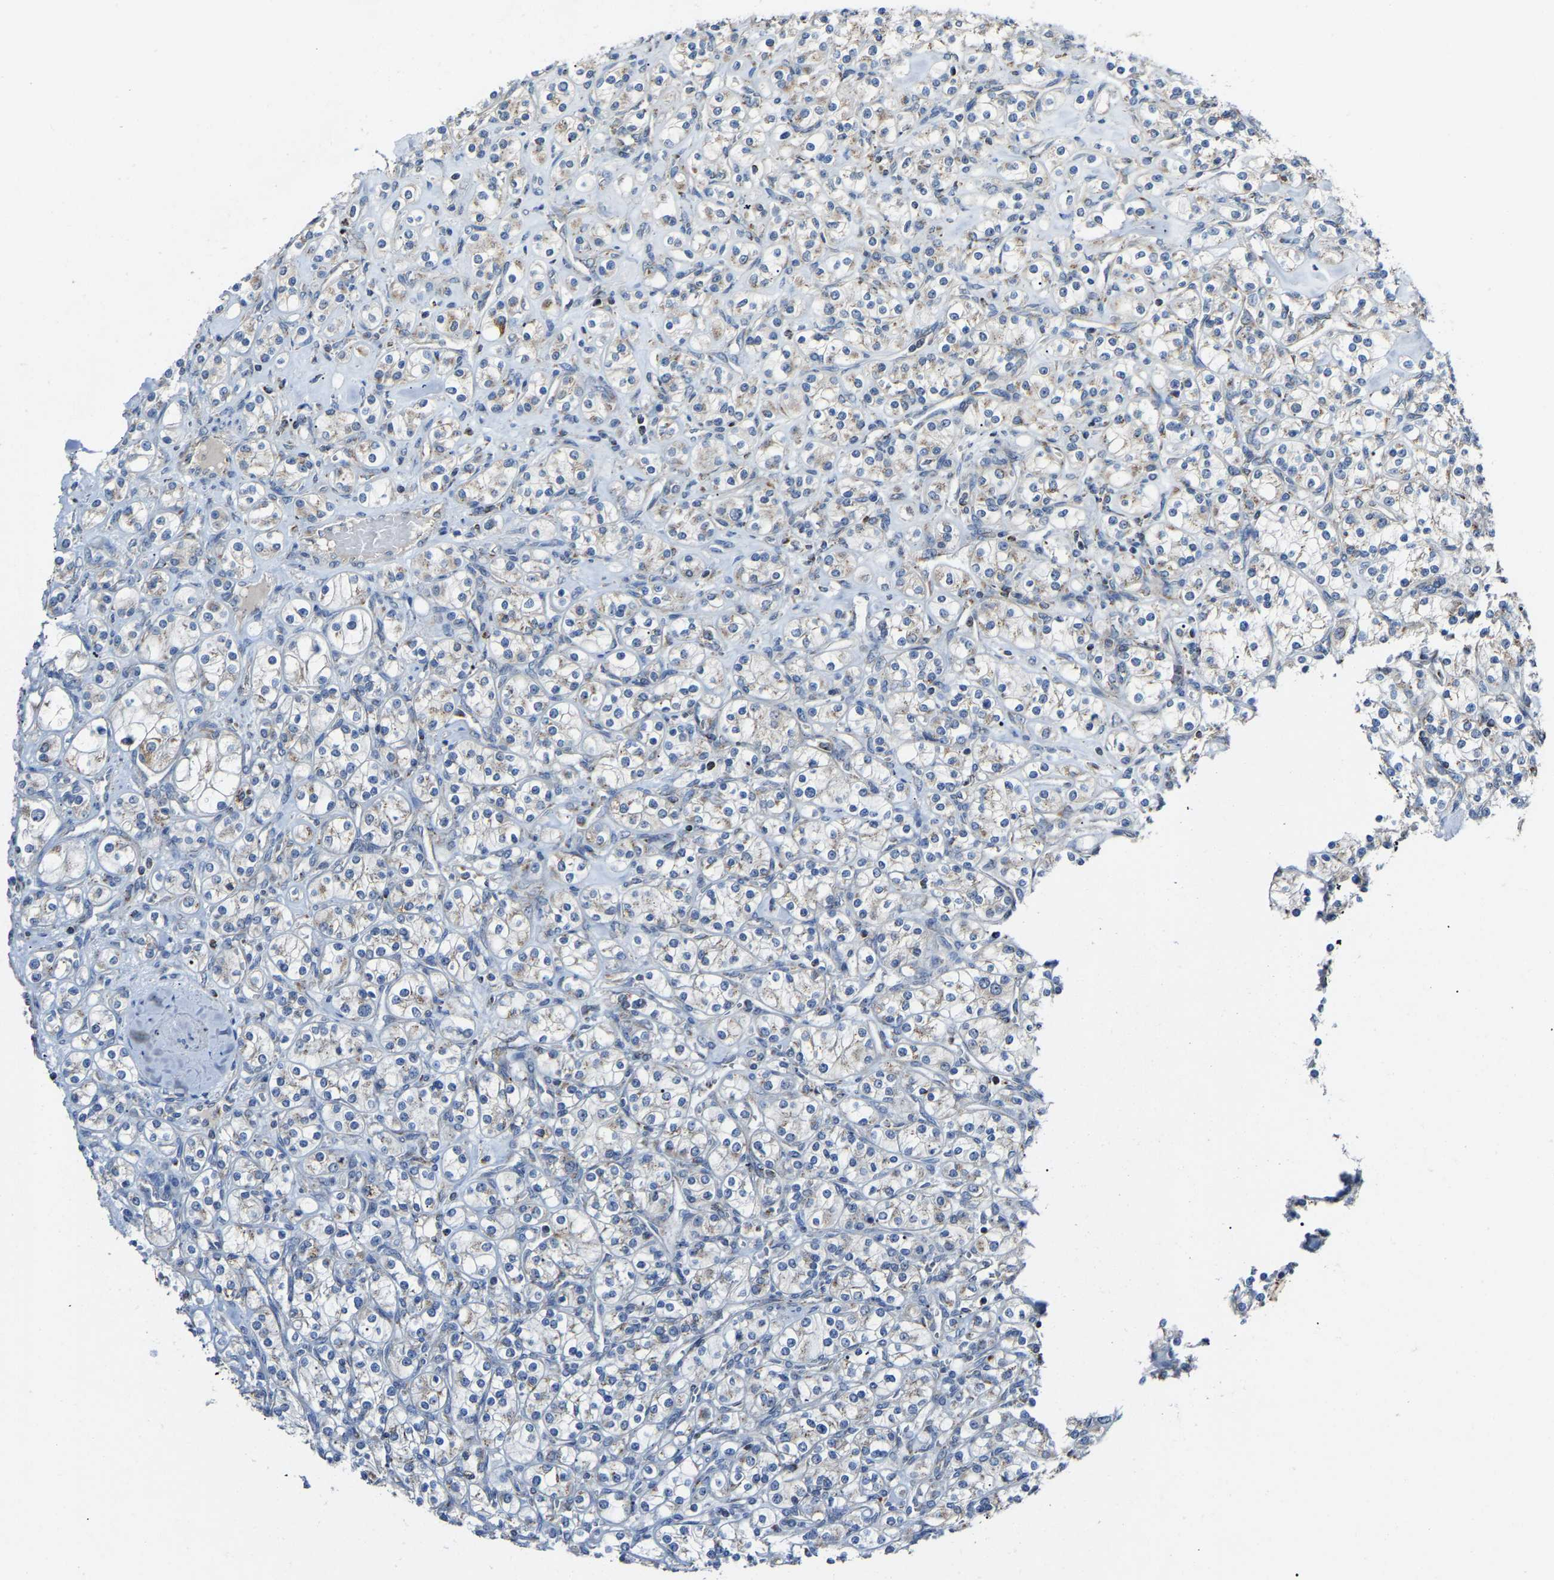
{"staining": {"intensity": "weak", "quantity": "<25%", "location": "cytoplasmic/membranous"}, "tissue": "renal cancer", "cell_type": "Tumor cells", "image_type": "cancer", "snomed": [{"axis": "morphology", "description": "Adenocarcinoma, NOS"}, {"axis": "topography", "description": "Kidney"}], "caption": "Immunohistochemical staining of adenocarcinoma (renal) reveals no significant staining in tumor cells.", "gene": "CANT1", "patient": {"sex": "male", "age": 77}}